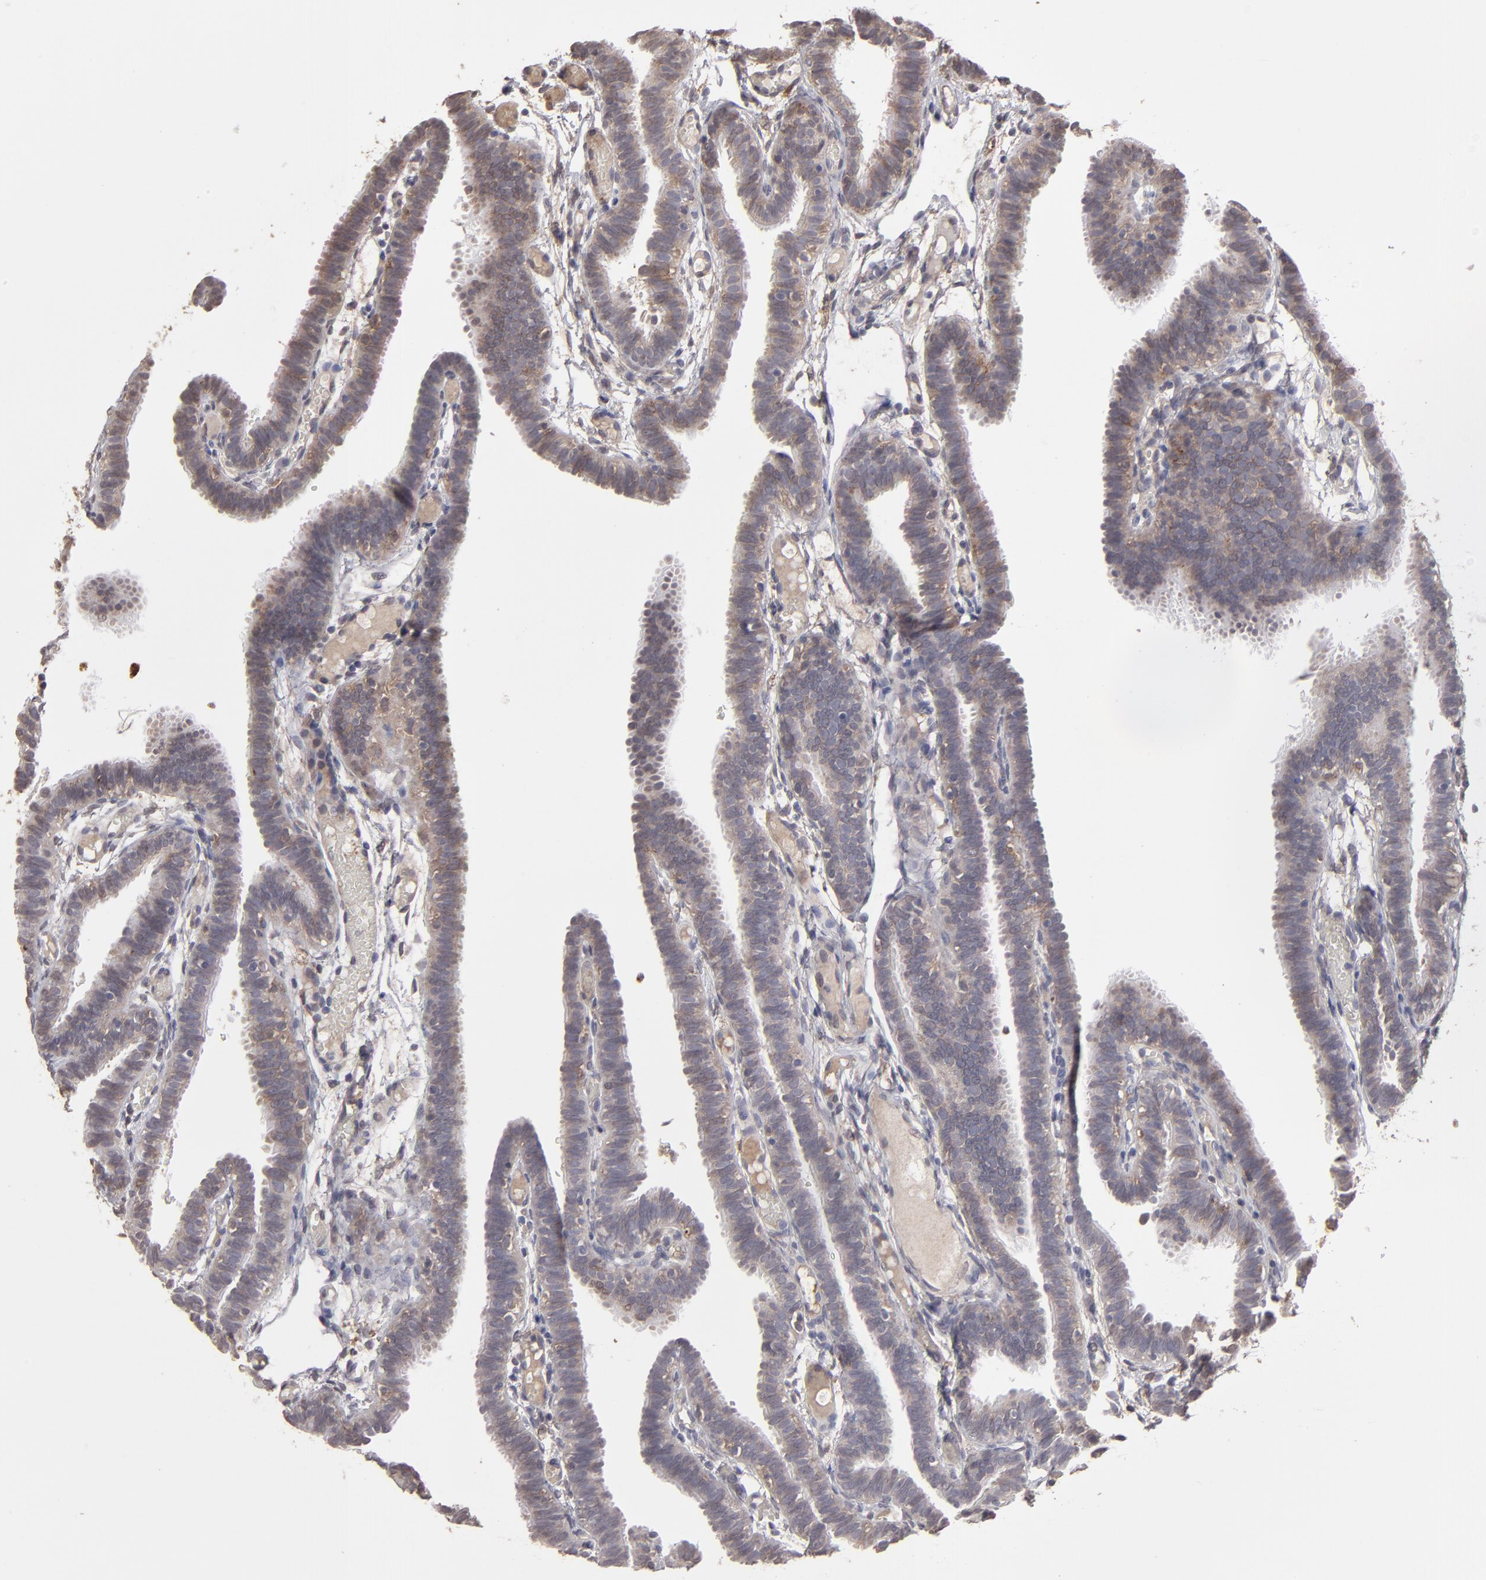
{"staining": {"intensity": "weak", "quantity": ">75%", "location": "cytoplasmic/membranous"}, "tissue": "fallopian tube", "cell_type": "Glandular cells", "image_type": "normal", "snomed": [{"axis": "morphology", "description": "Normal tissue, NOS"}, {"axis": "topography", "description": "Fallopian tube"}], "caption": "A high-resolution photomicrograph shows immunohistochemistry staining of unremarkable fallopian tube, which shows weak cytoplasmic/membranous positivity in about >75% of glandular cells. (Brightfield microscopy of DAB IHC at high magnification).", "gene": "ITGB5", "patient": {"sex": "female", "age": 29}}